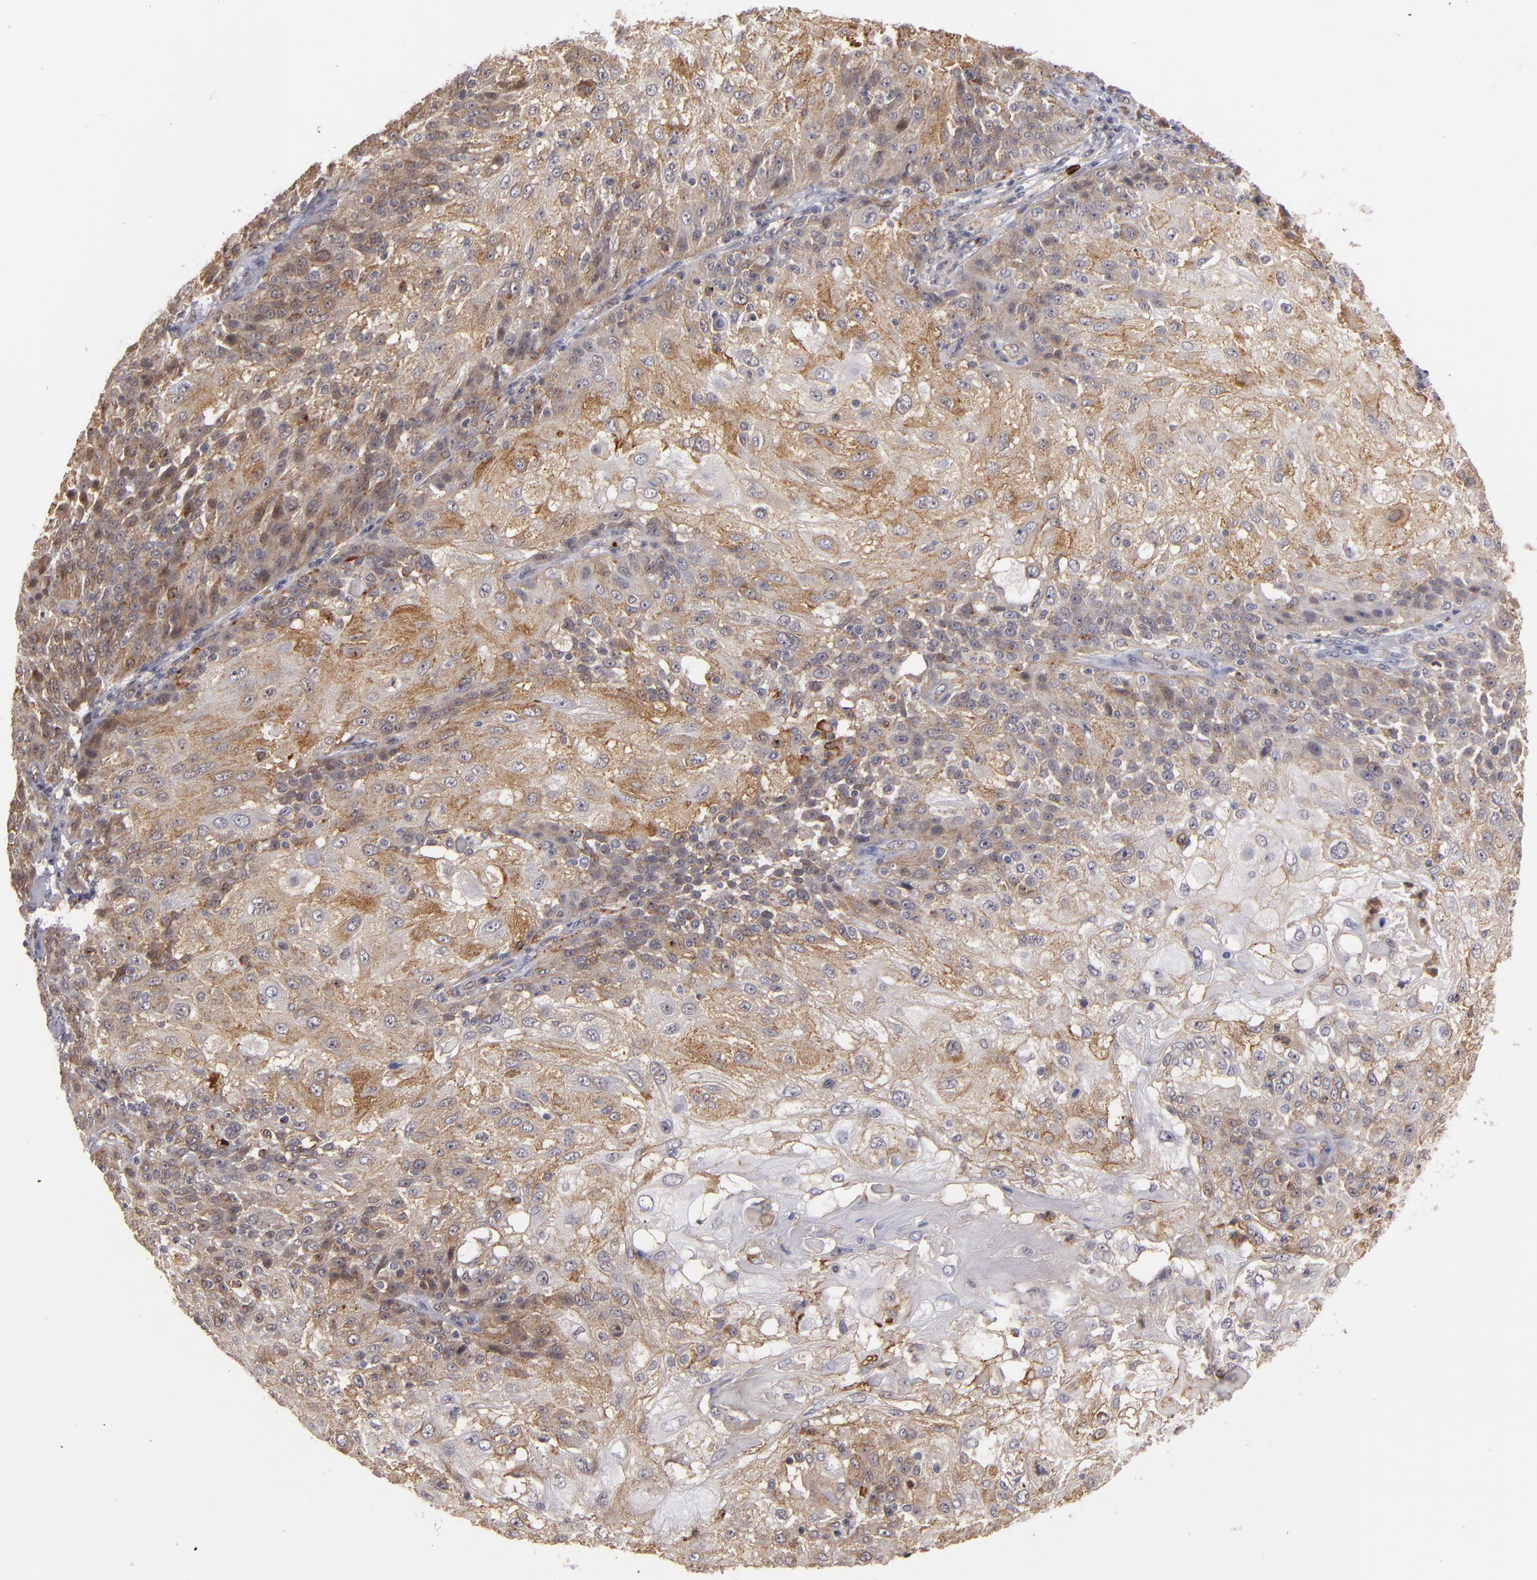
{"staining": {"intensity": "moderate", "quantity": ">75%", "location": "cytoplasmic/membranous"}, "tissue": "skin cancer", "cell_type": "Tumor cells", "image_type": "cancer", "snomed": [{"axis": "morphology", "description": "Normal tissue, NOS"}, {"axis": "morphology", "description": "Squamous cell carcinoma, NOS"}, {"axis": "topography", "description": "Skin"}], "caption": "An immunohistochemistry micrograph of neoplastic tissue is shown. Protein staining in brown shows moderate cytoplasmic/membranous positivity in skin cancer within tumor cells.", "gene": "STX3", "patient": {"sex": "female", "age": 83}}